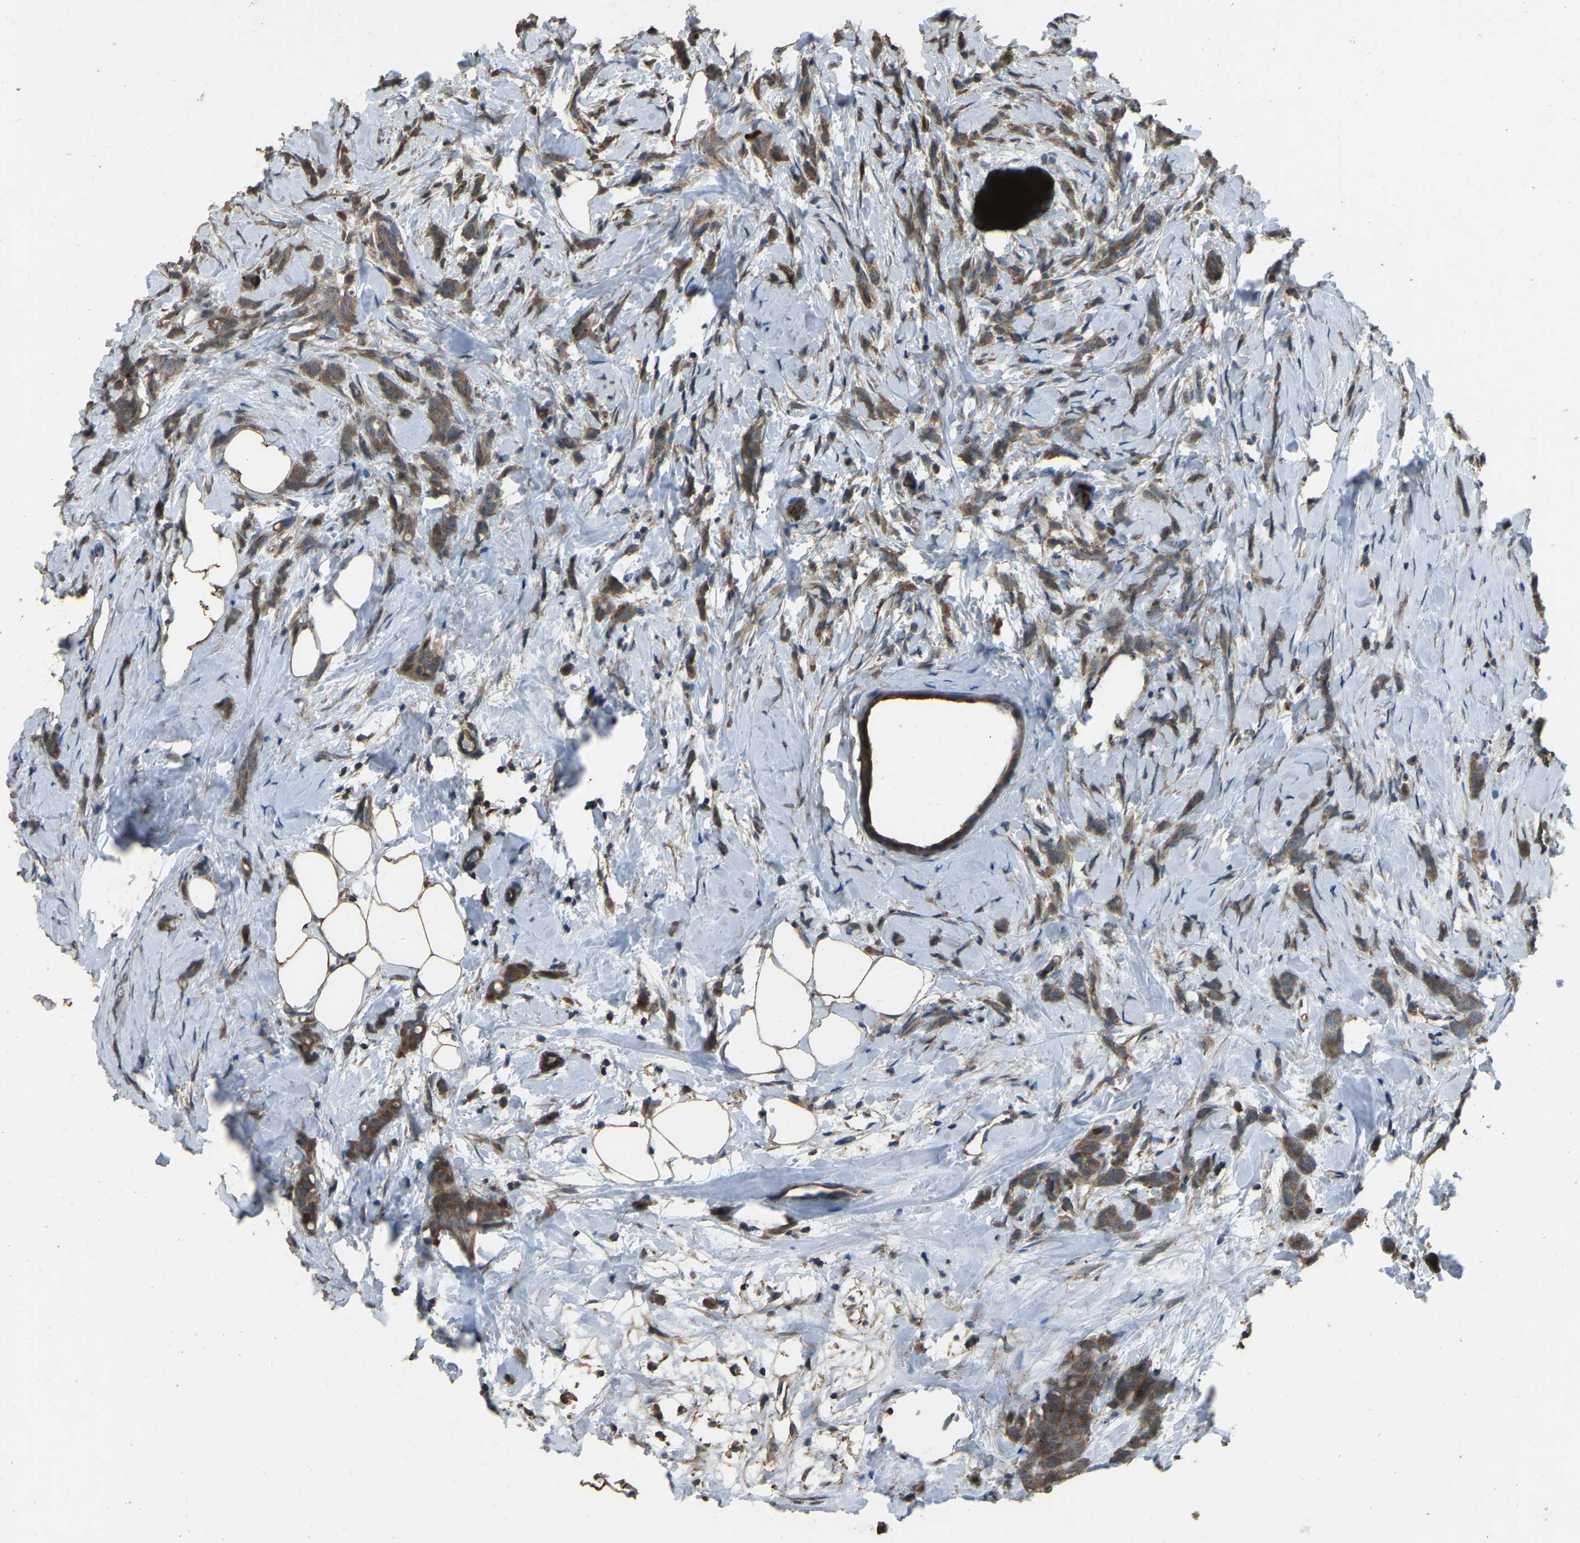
{"staining": {"intensity": "moderate", "quantity": ">75%", "location": "cytoplasmic/membranous"}, "tissue": "breast cancer", "cell_type": "Tumor cells", "image_type": "cancer", "snomed": [{"axis": "morphology", "description": "Lobular carcinoma, in situ"}, {"axis": "morphology", "description": "Lobular carcinoma"}, {"axis": "topography", "description": "Breast"}], "caption": "Protein expression analysis of breast cancer (lobular carcinoma) displays moderate cytoplasmic/membranous expression in approximately >75% of tumor cells. Nuclei are stained in blue.", "gene": "SLC4A2", "patient": {"sex": "female", "age": 41}}